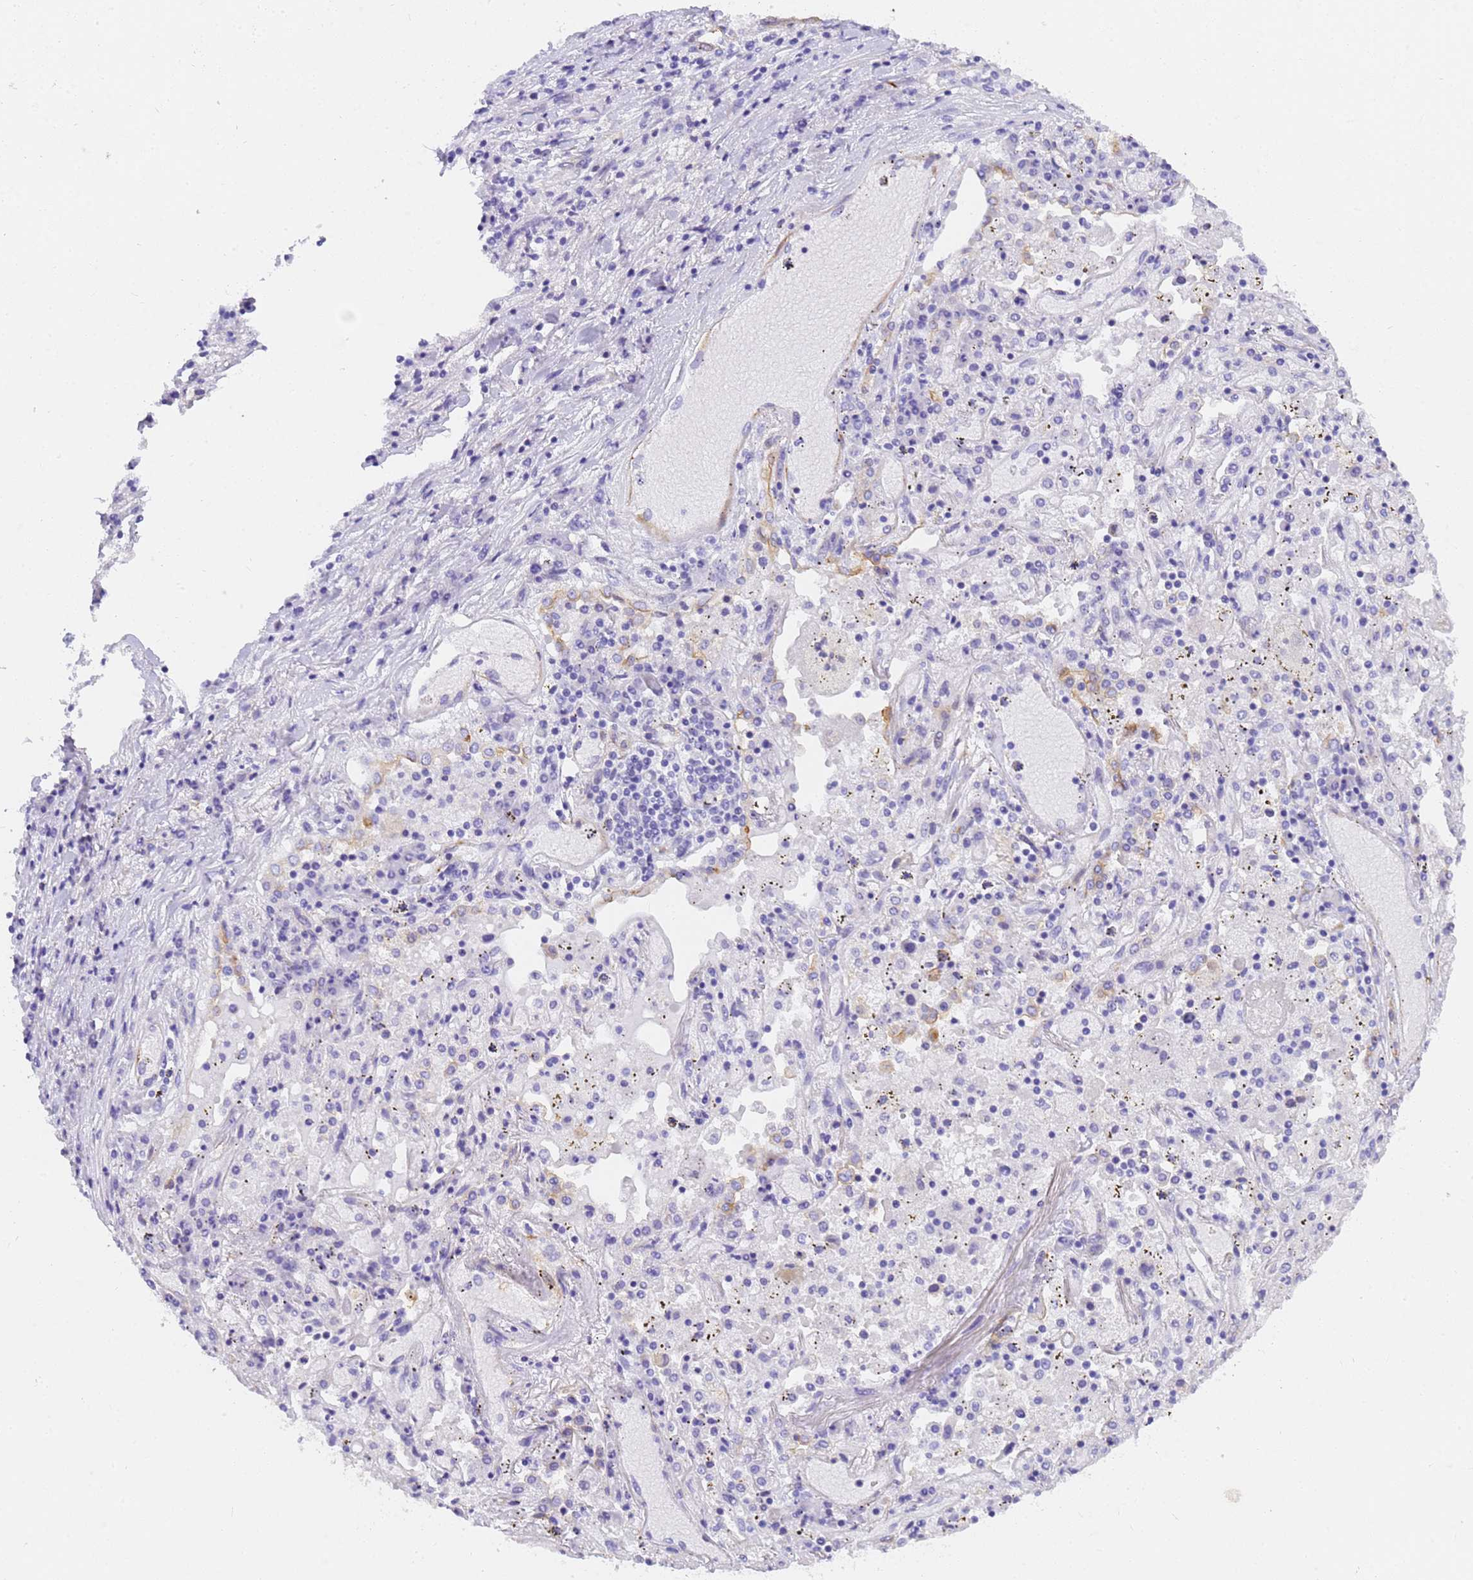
{"staining": {"intensity": "negative", "quantity": "none", "location": "none"}, "tissue": "lung cancer", "cell_type": "Tumor cells", "image_type": "cancer", "snomed": [{"axis": "morphology", "description": "Squamous cell carcinoma, NOS"}, {"axis": "topography", "description": "Lung"}], "caption": "Immunohistochemistry of human lung cancer (squamous cell carcinoma) displays no positivity in tumor cells.", "gene": "MVB12A", "patient": {"sex": "male", "age": 65}}